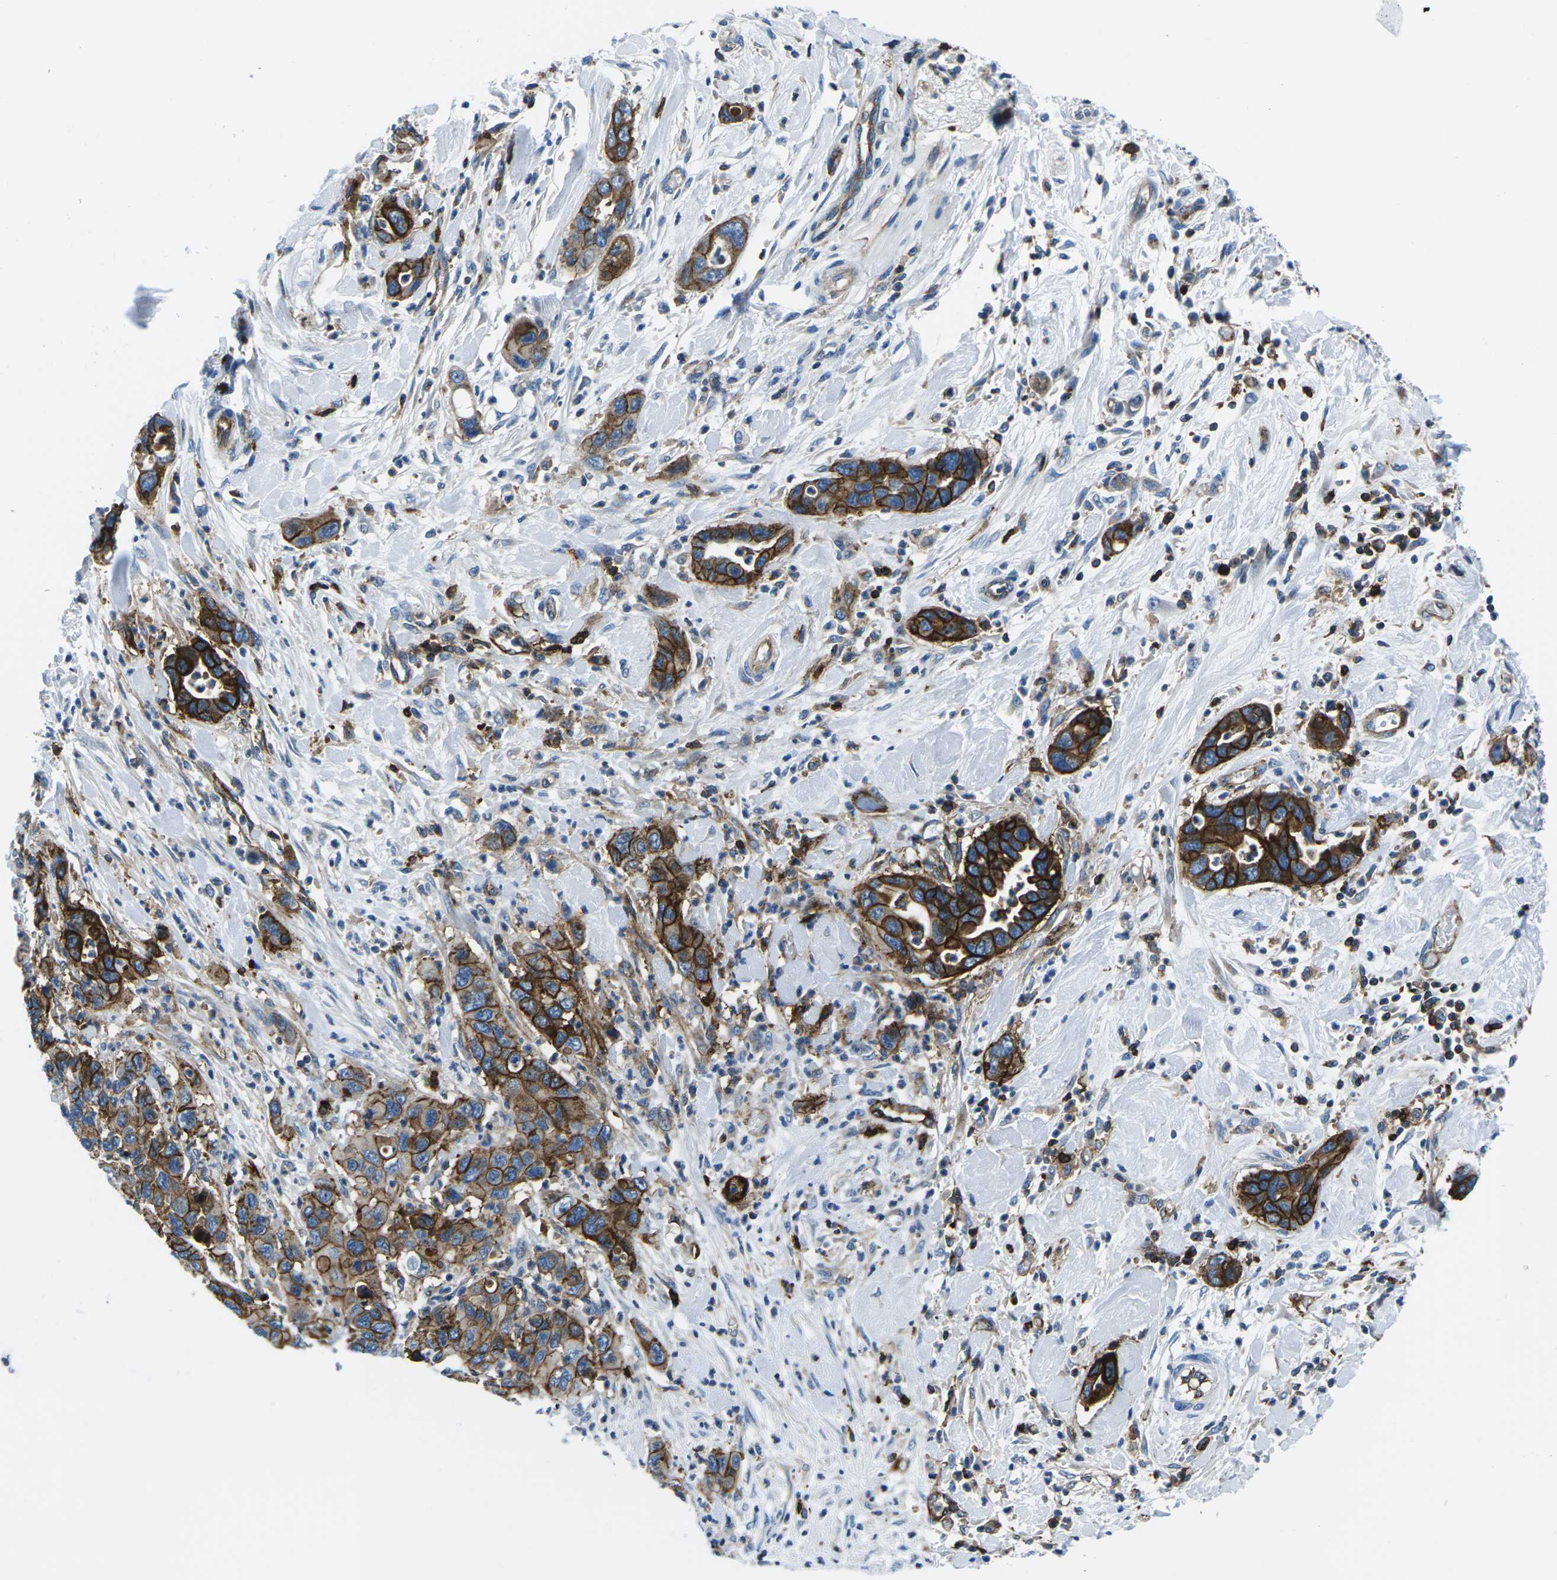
{"staining": {"intensity": "strong", "quantity": ">75%", "location": "cytoplasmic/membranous"}, "tissue": "pancreatic cancer", "cell_type": "Tumor cells", "image_type": "cancer", "snomed": [{"axis": "morphology", "description": "Adenocarcinoma, NOS"}, {"axis": "topography", "description": "Pancreas"}], "caption": "Tumor cells exhibit strong cytoplasmic/membranous staining in approximately >75% of cells in pancreatic adenocarcinoma.", "gene": "SOCS4", "patient": {"sex": "female", "age": 71}}